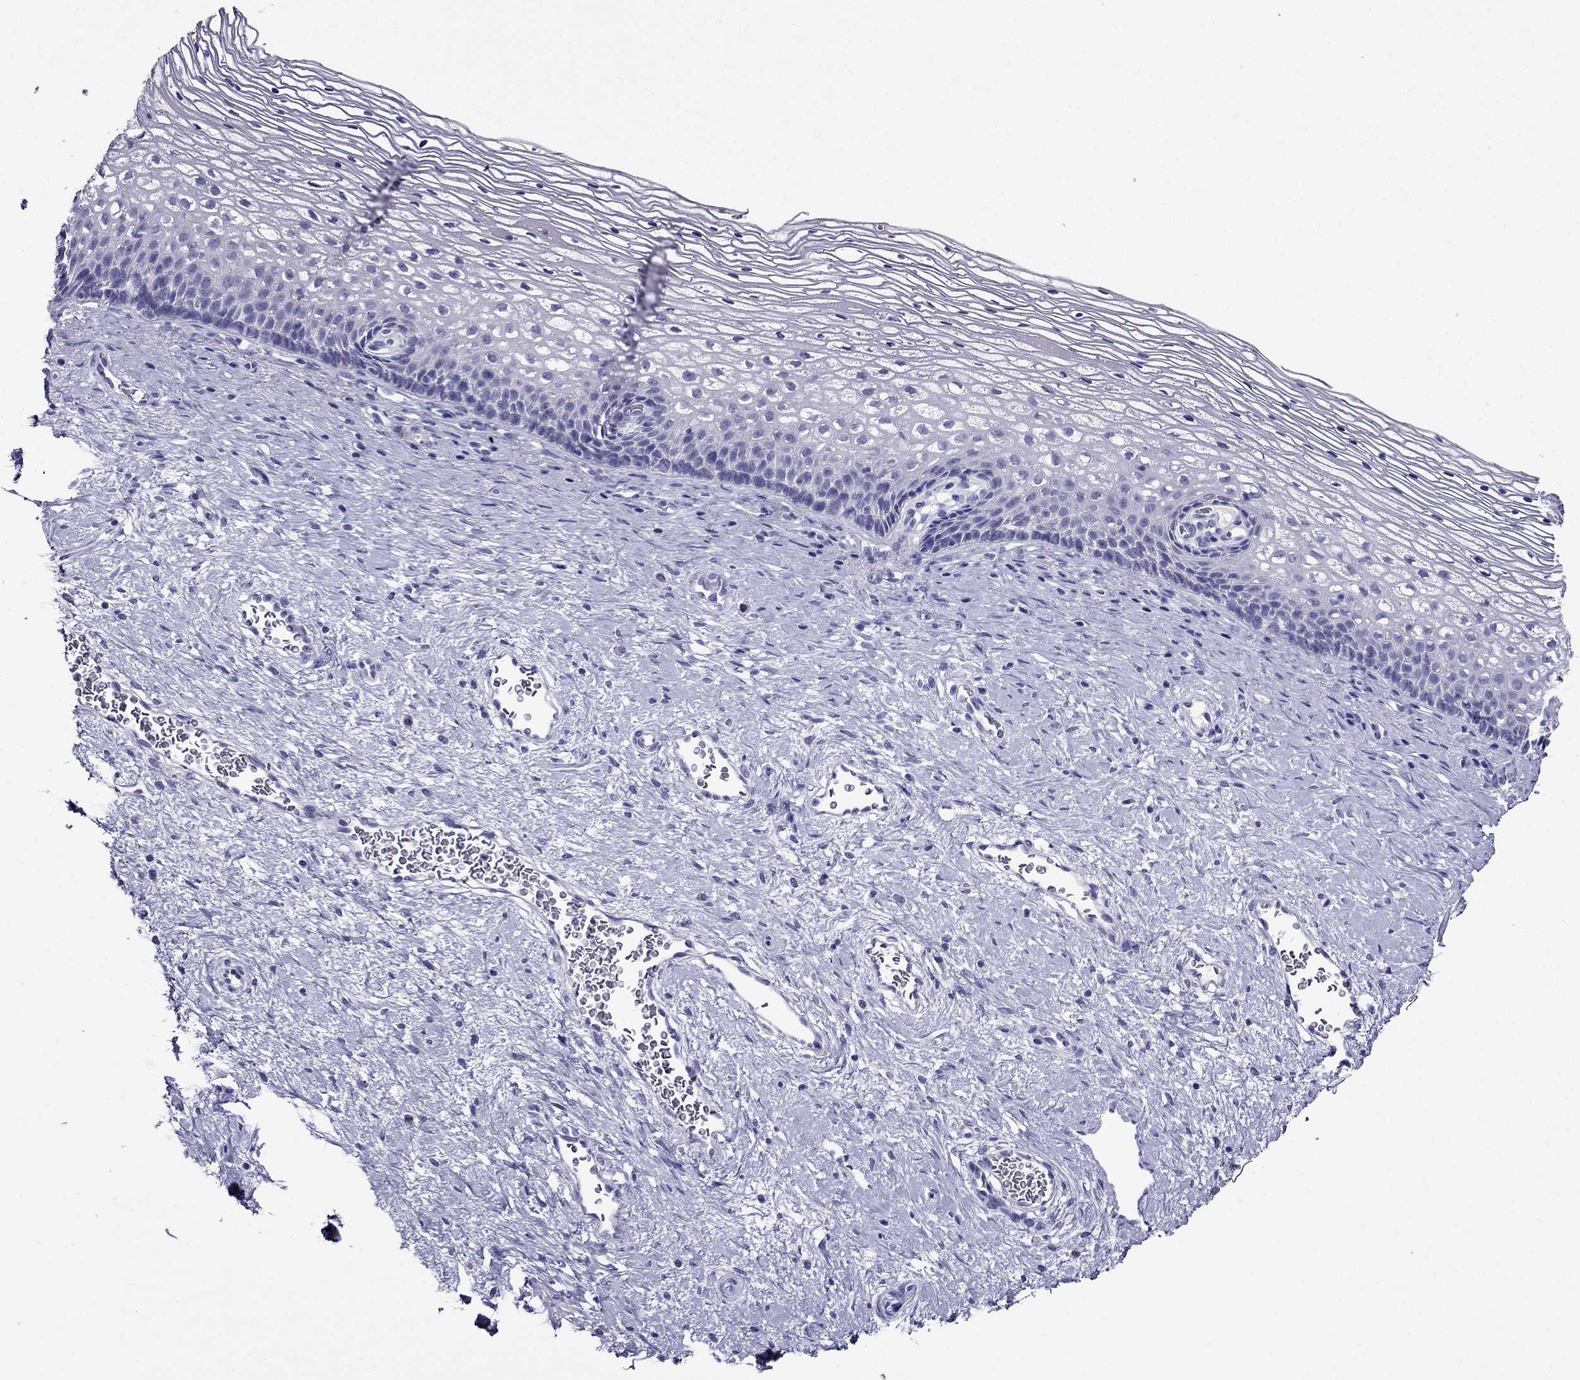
{"staining": {"intensity": "negative", "quantity": "none", "location": "none"}, "tissue": "cervix", "cell_type": "Glandular cells", "image_type": "normal", "snomed": [{"axis": "morphology", "description": "Normal tissue, NOS"}, {"axis": "topography", "description": "Cervix"}], "caption": "A high-resolution histopathology image shows IHC staining of unremarkable cervix, which reveals no significant expression in glandular cells.", "gene": "ZNF541", "patient": {"sex": "female", "age": 34}}